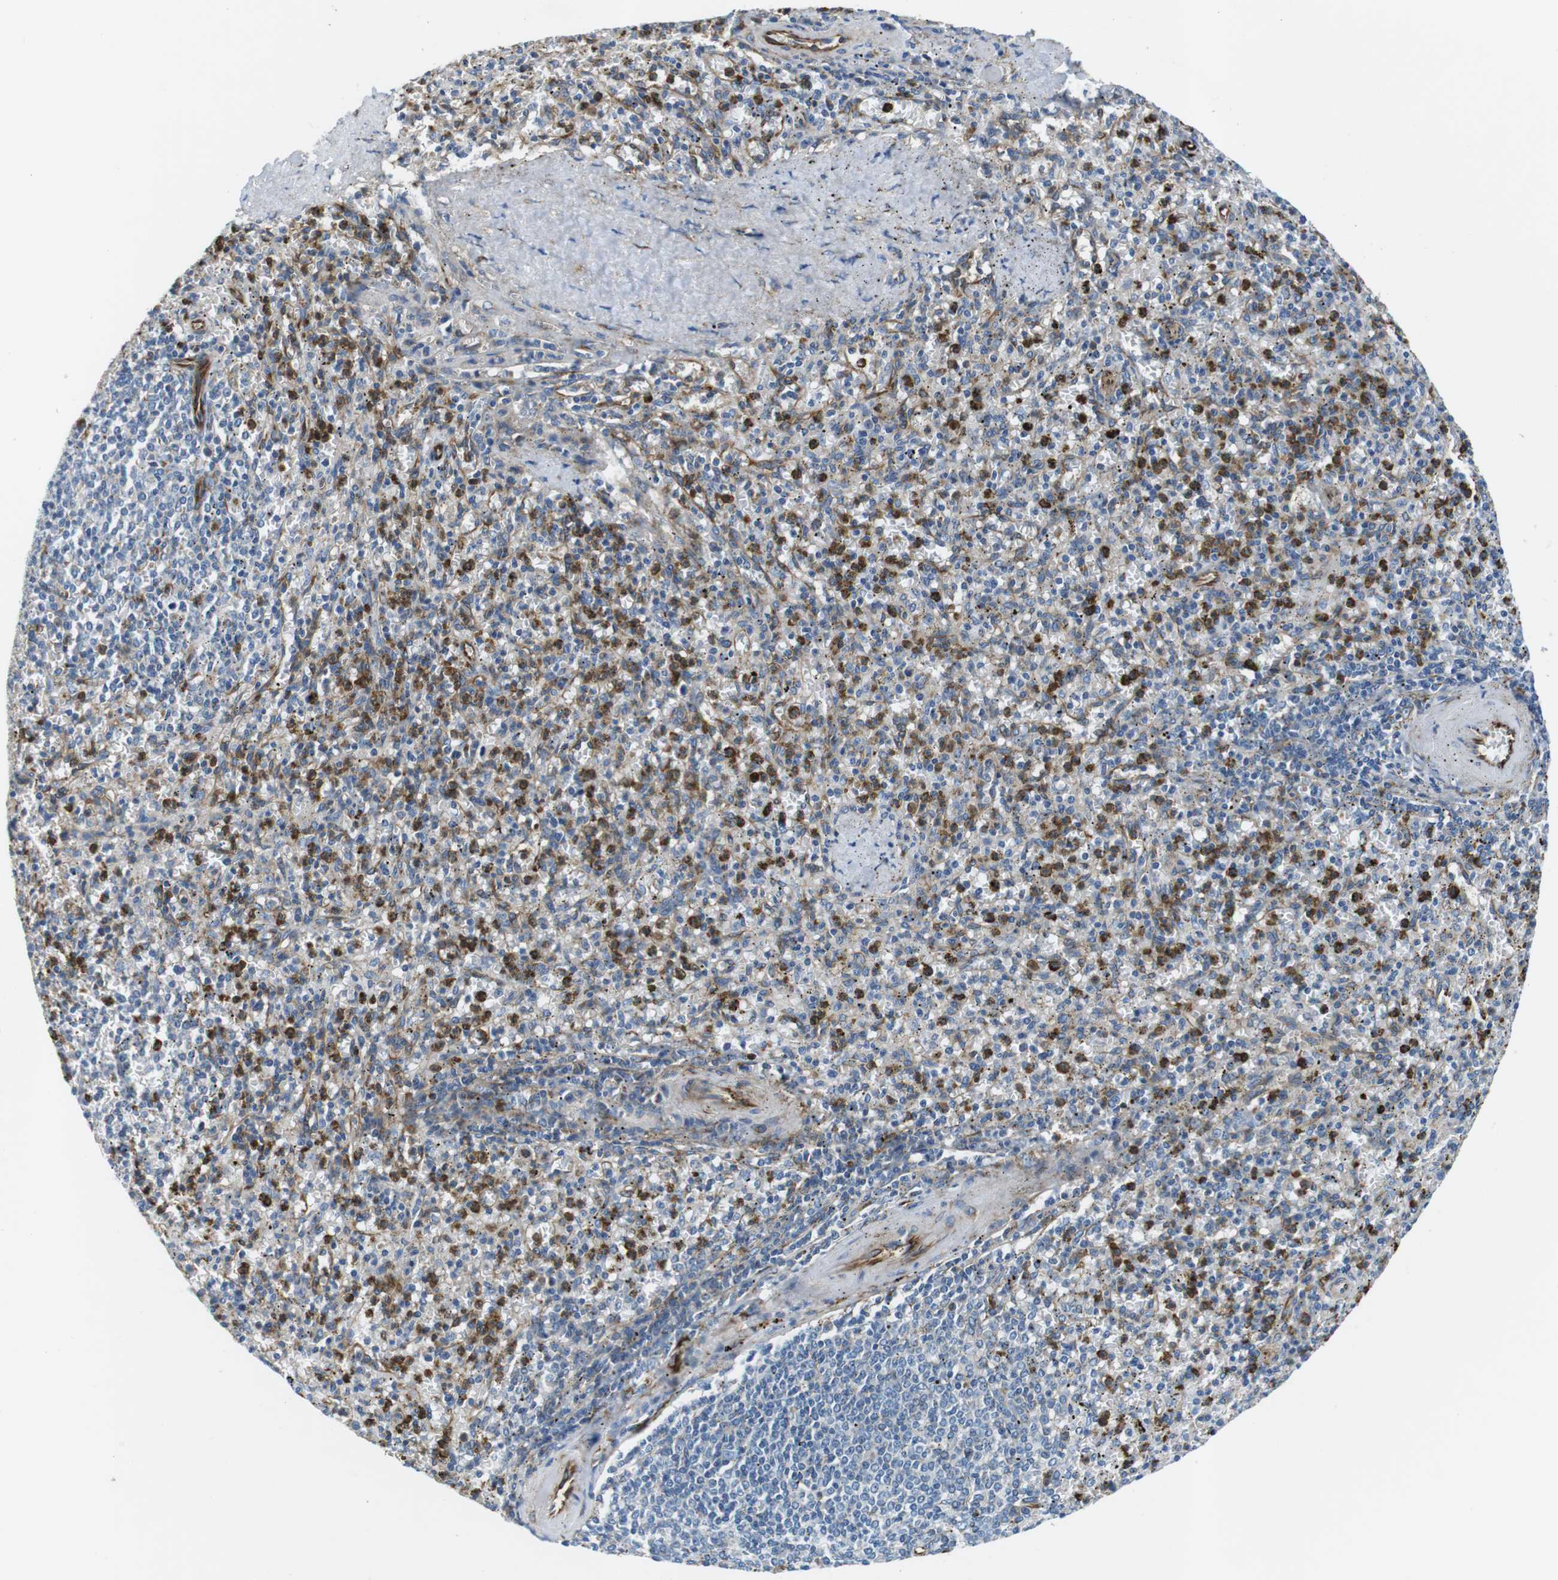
{"staining": {"intensity": "strong", "quantity": "<25%", "location": "cytoplasmic/membranous"}, "tissue": "spleen", "cell_type": "Cells in red pulp", "image_type": "normal", "snomed": [{"axis": "morphology", "description": "Normal tissue, NOS"}, {"axis": "topography", "description": "Spleen"}], "caption": "Cells in red pulp display medium levels of strong cytoplasmic/membranous staining in about <25% of cells in unremarkable spleen.", "gene": "EMP2", "patient": {"sex": "male", "age": 72}}